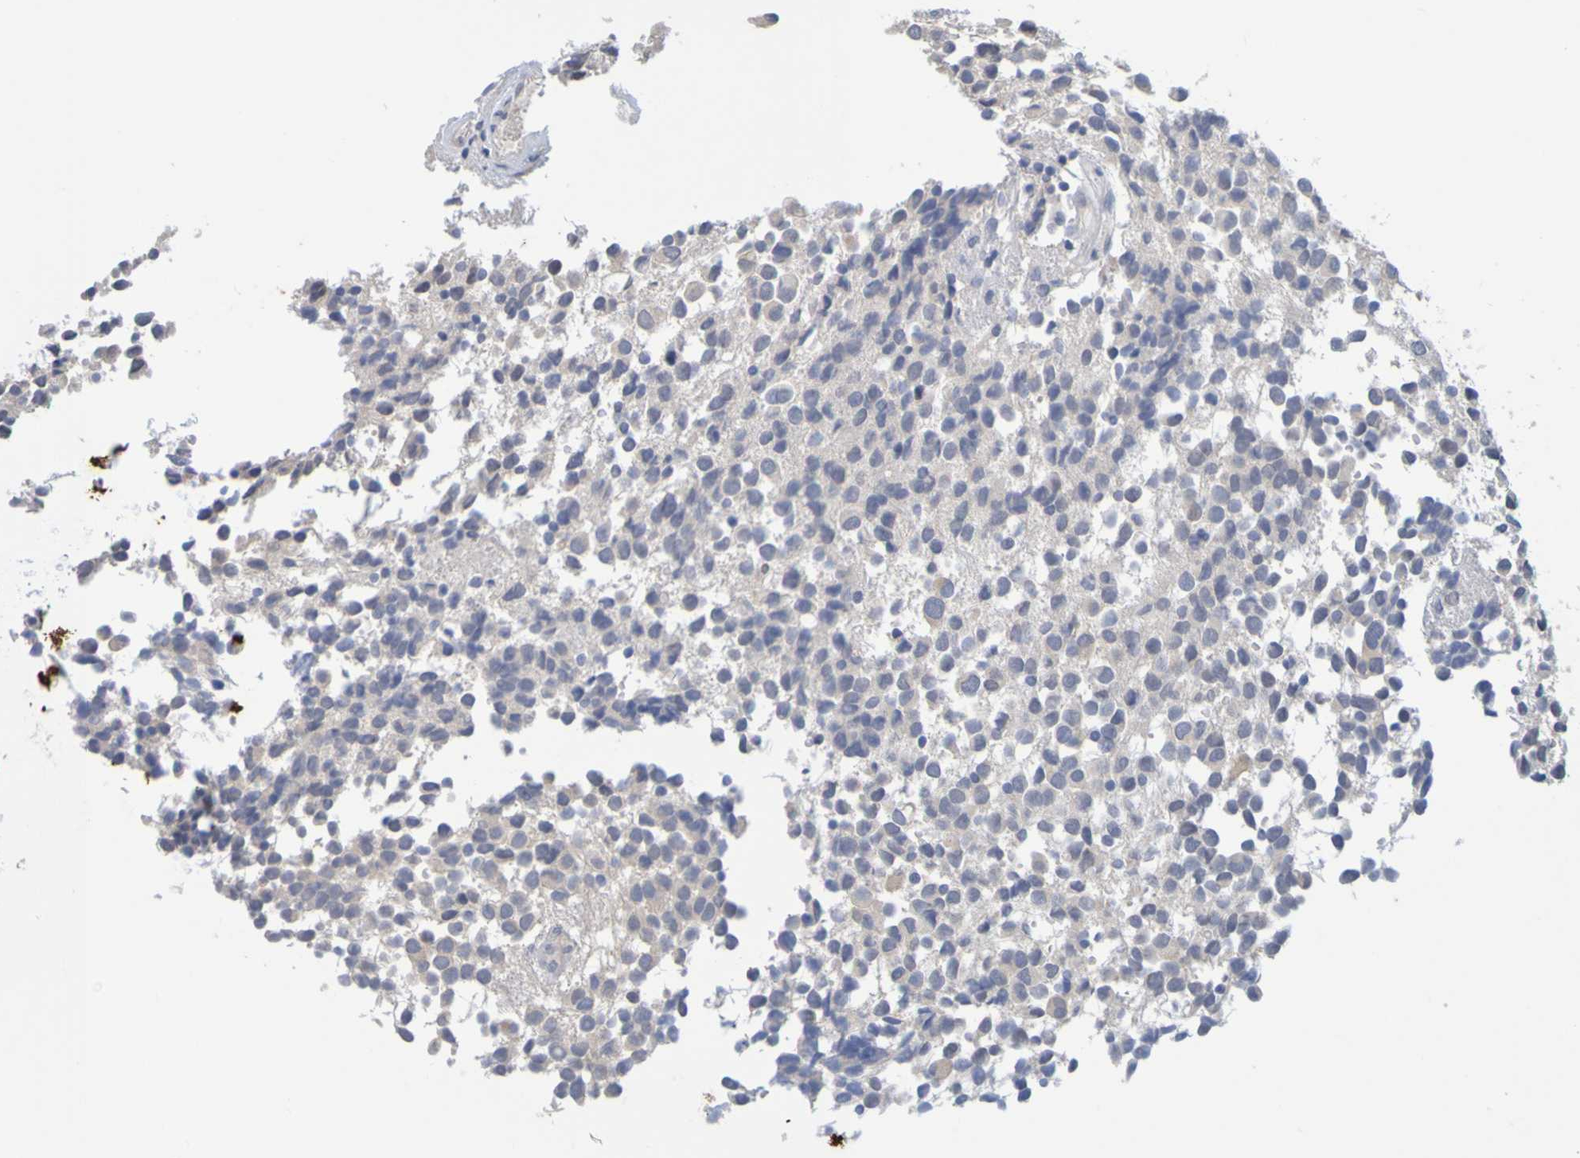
{"staining": {"intensity": "negative", "quantity": "none", "location": "none"}, "tissue": "glioma", "cell_type": "Tumor cells", "image_type": "cancer", "snomed": [{"axis": "morphology", "description": "Glioma, malignant, High grade"}, {"axis": "topography", "description": "Brain"}], "caption": "The photomicrograph exhibits no staining of tumor cells in glioma. The staining was performed using DAB to visualize the protein expression in brown, while the nuclei were stained in blue with hematoxylin (Magnification: 20x).", "gene": "ENDOU", "patient": {"sex": "male", "age": 32}}